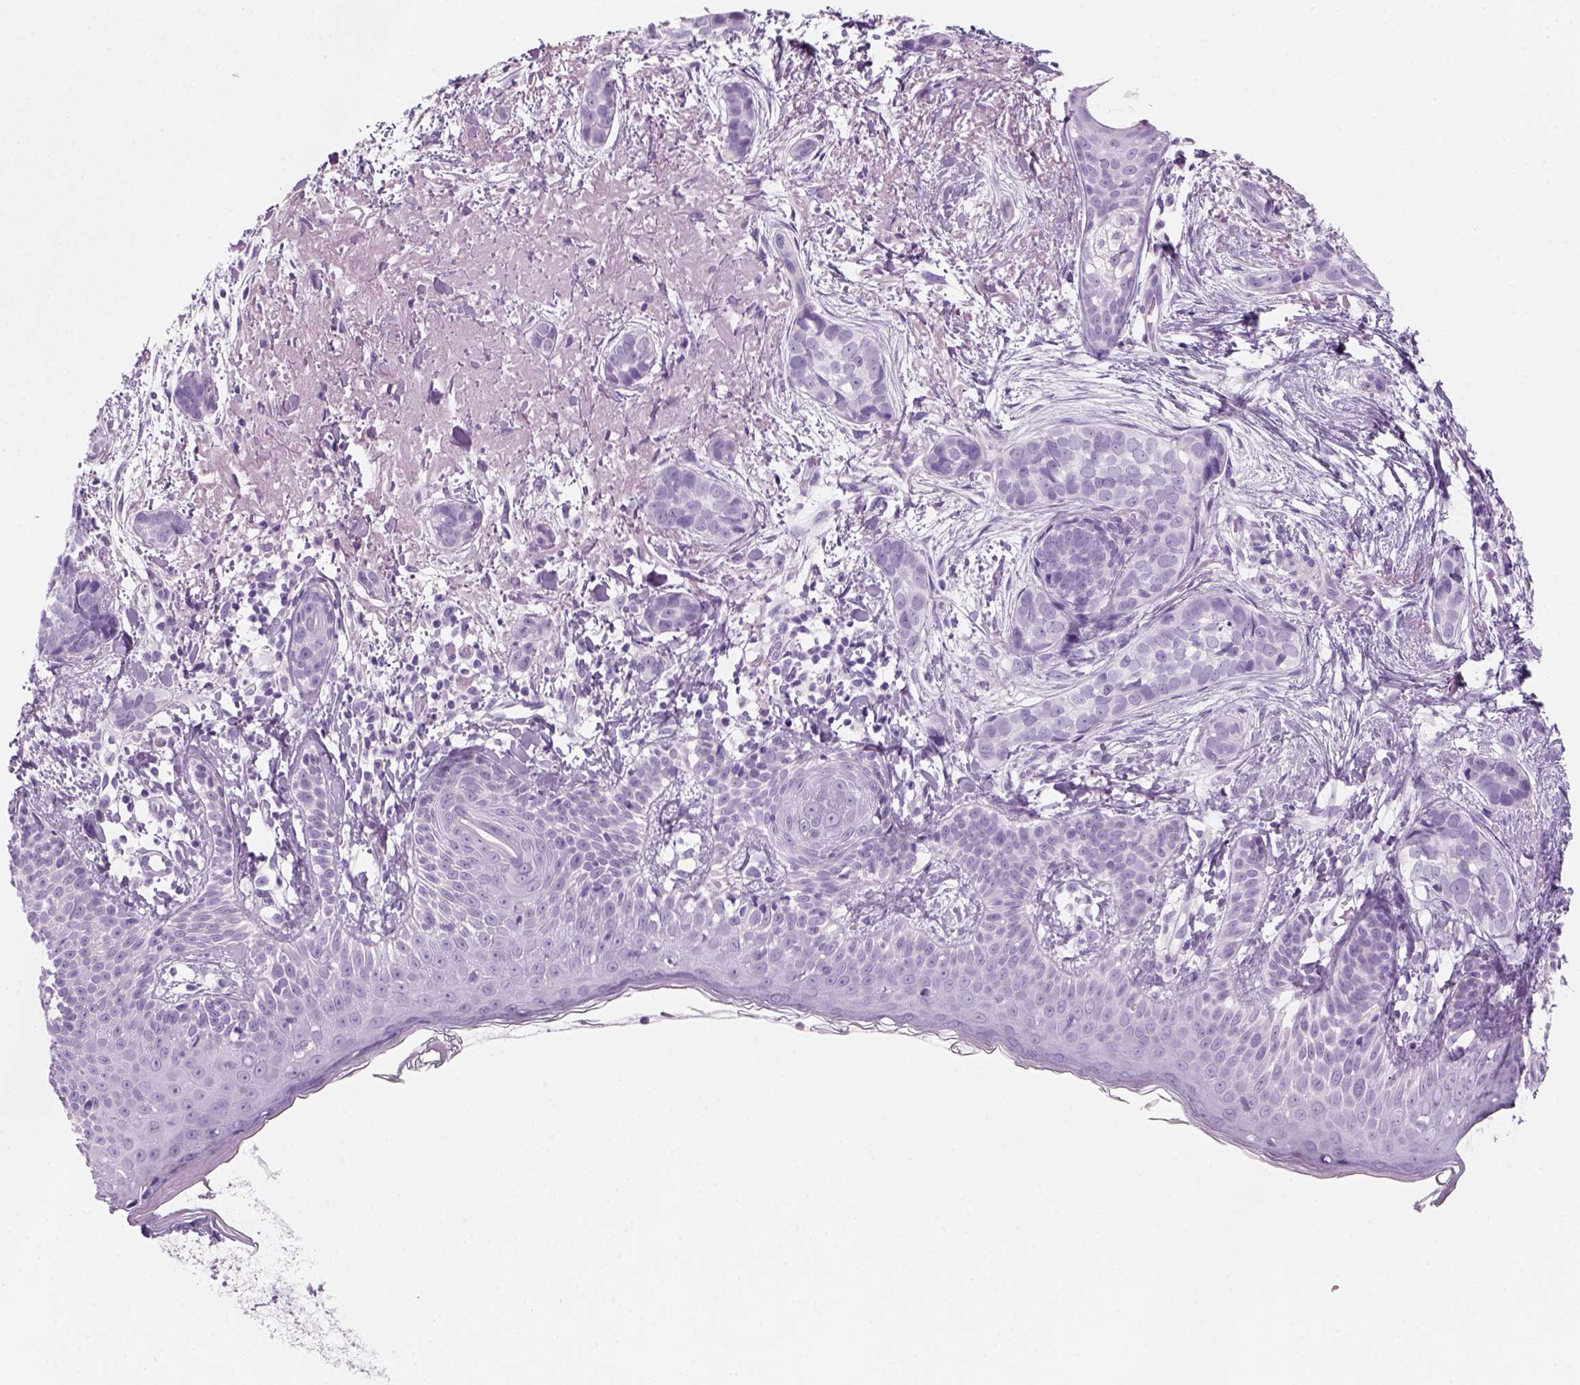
{"staining": {"intensity": "negative", "quantity": "none", "location": "none"}, "tissue": "skin cancer", "cell_type": "Tumor cells", "image_type": "cancer", "snomed": [{"axis": "morphology", "description": "Basal cell carcinoma"}, {"axis": "topography", "description": "Skin"}], "caption": "An image of human skin cancer is negative for staining in tumor cells. (DAB immunohistochemistry with hematoxylin counter stain).", "gene": "KRTAP11-1", "patient": {"sex": "male", "age": 87}}